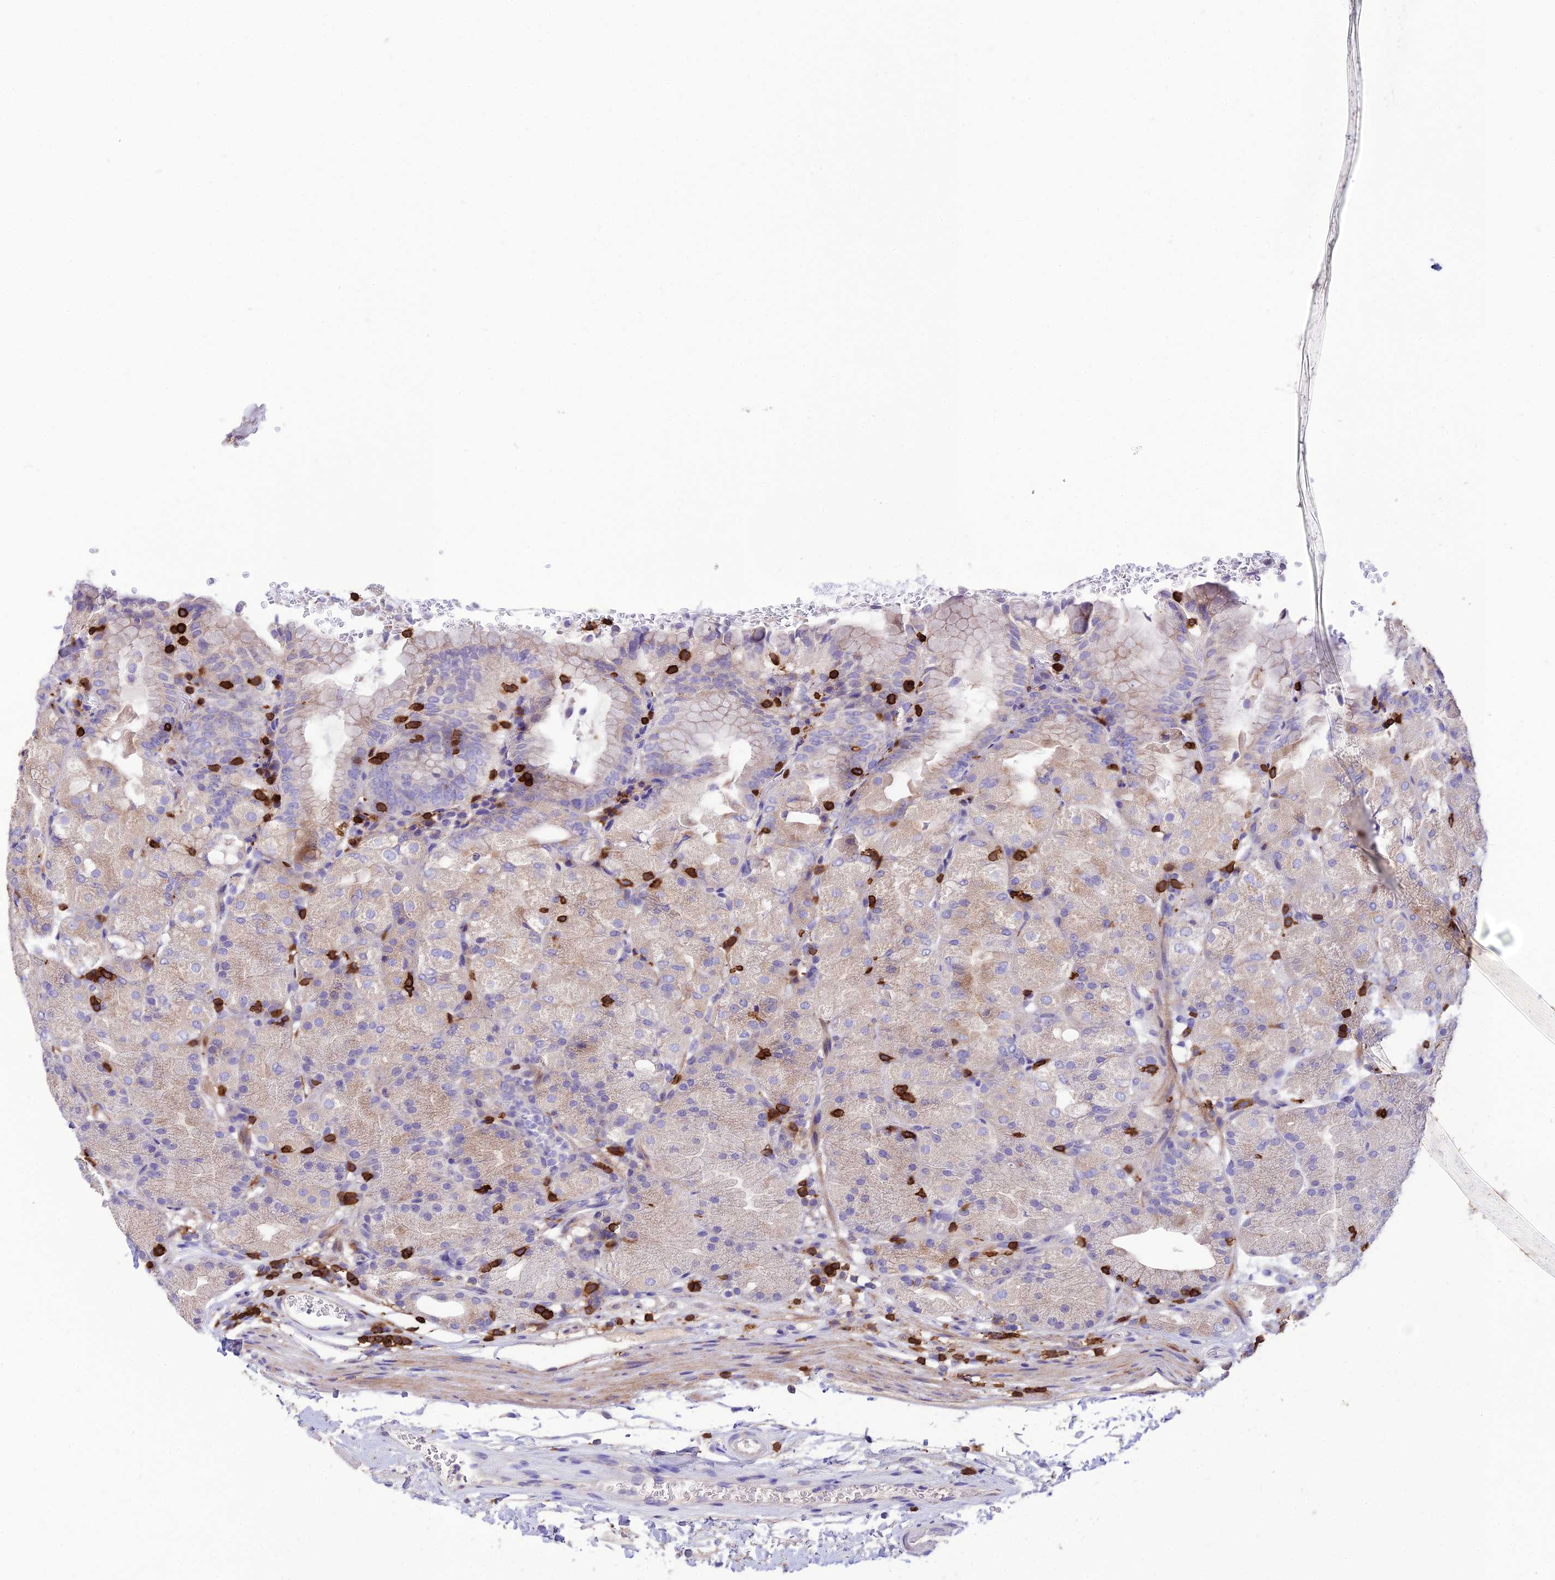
{"staining": {"intensity": "weak", "quantity": "<25%", "location": "cytoplasmic/membranous"}, "tissue": "stomach", "cell_type": "Glandular cells", "image_type": "normal", "snomed": [{"axis": "morphology", "description": "Normal tissue, NOS"}, {"axis": "topography", "description": "Stomach, upper"}, {"axis": "topography", "description": "Stomach, lower"}], "caption": "Immunohistochemistry of benign stomach displays no positivity in glandular cells.", "gene": "PTPRCAP", "patient": {"sex": "male", "age": 62}}